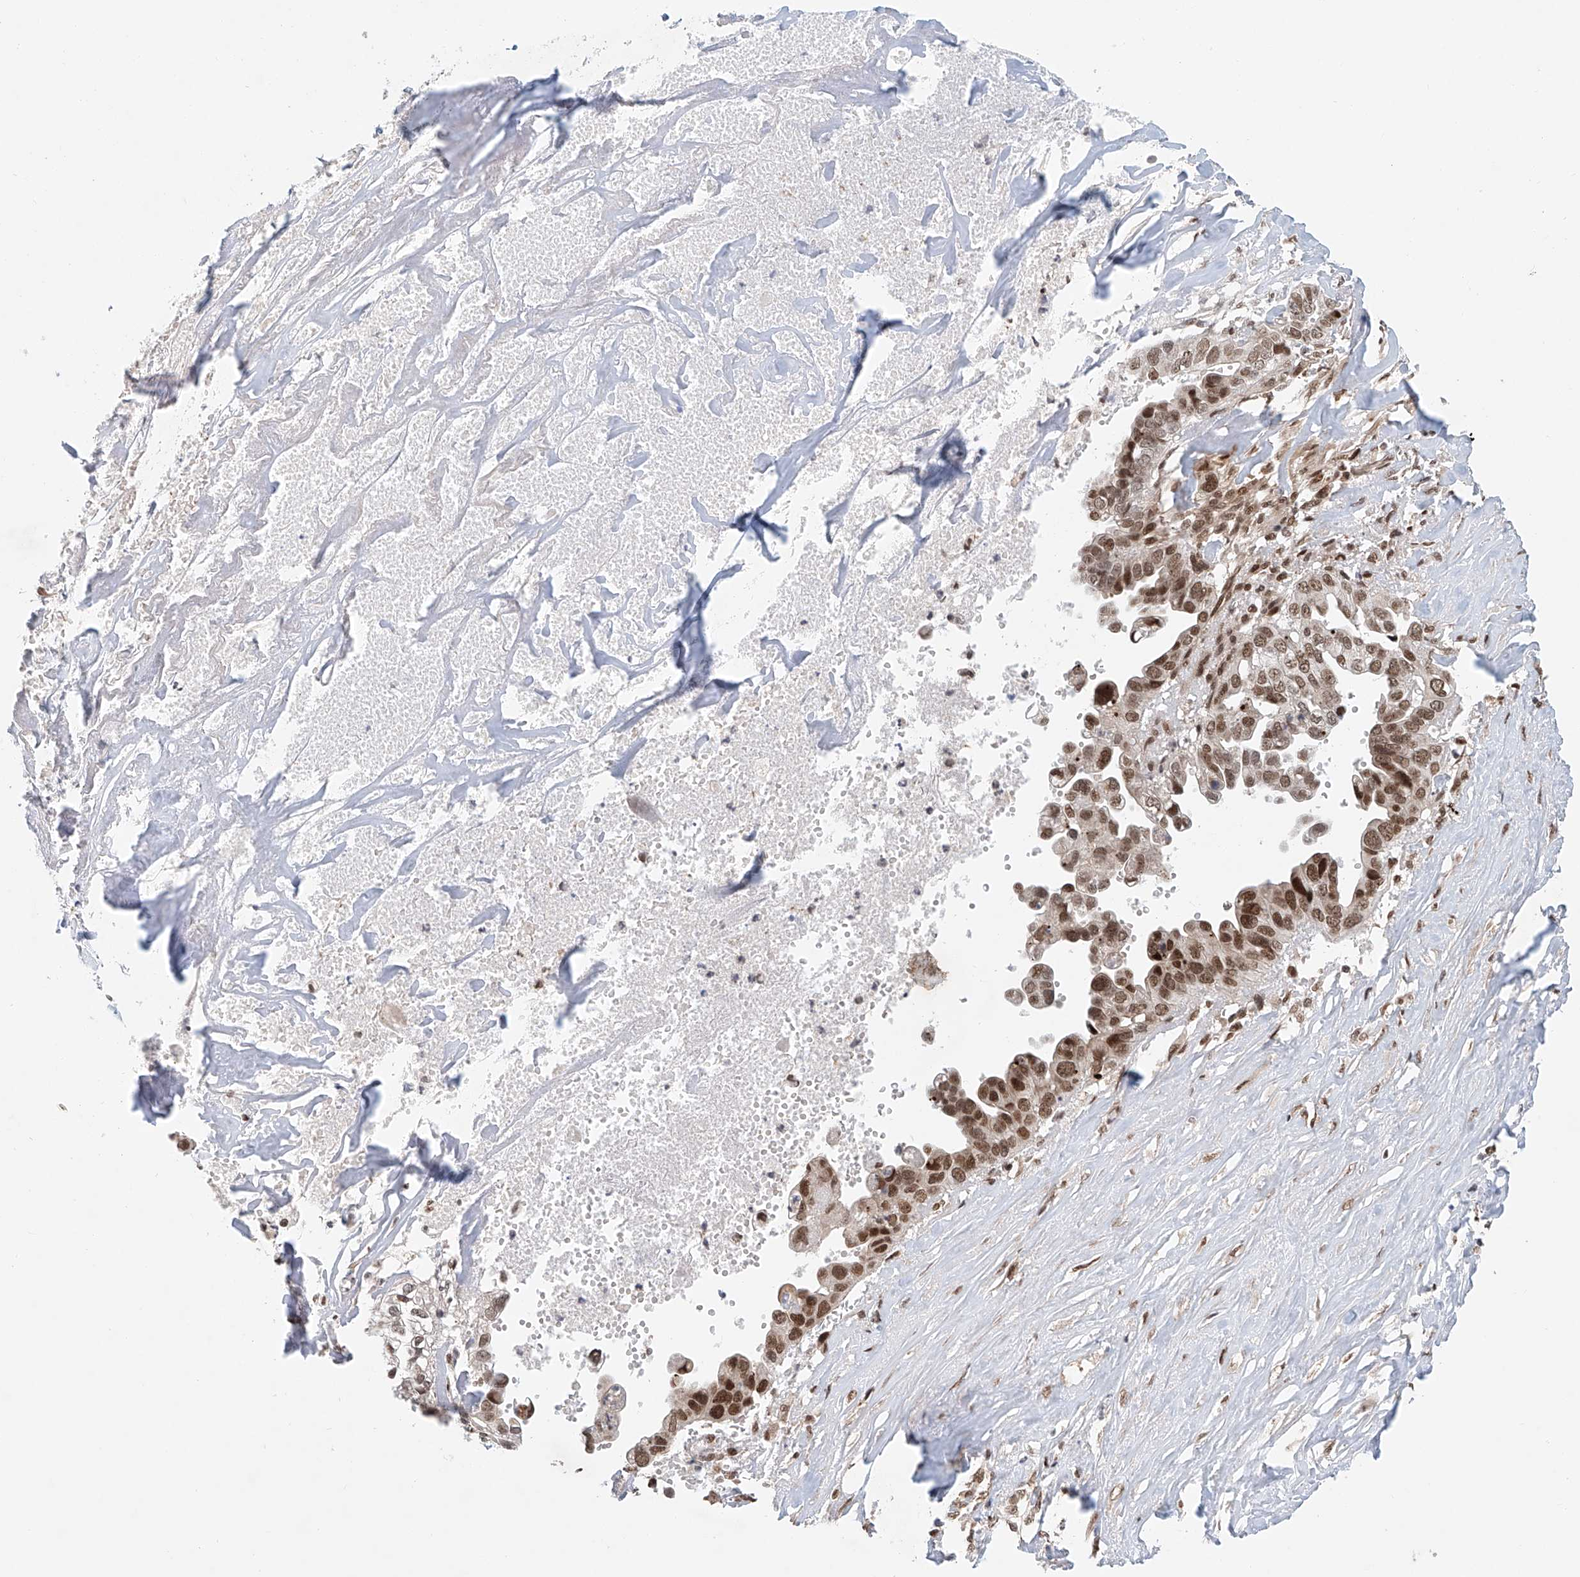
{"staining": {"intensity": "moderate", "quantity": ">75%", "location": "nuclear"}, "tissue": "liver cancer", "cell_type": "Tumor cells", "image_type": "cancer", "snomed": [{"axis": "morphology", "description": "Cholangiocarcinoma"}, {"axis": "topography", "description": "Liver"}], "caption": "Moderate nuclear positivity for a protein is present in about >75% of tumor cells of liver cancer (cholangiocarcinoma) using immunohistochemistry (IHC).", "gene": "ZNF470", "patient": {"sex": "female", "age": 79}}